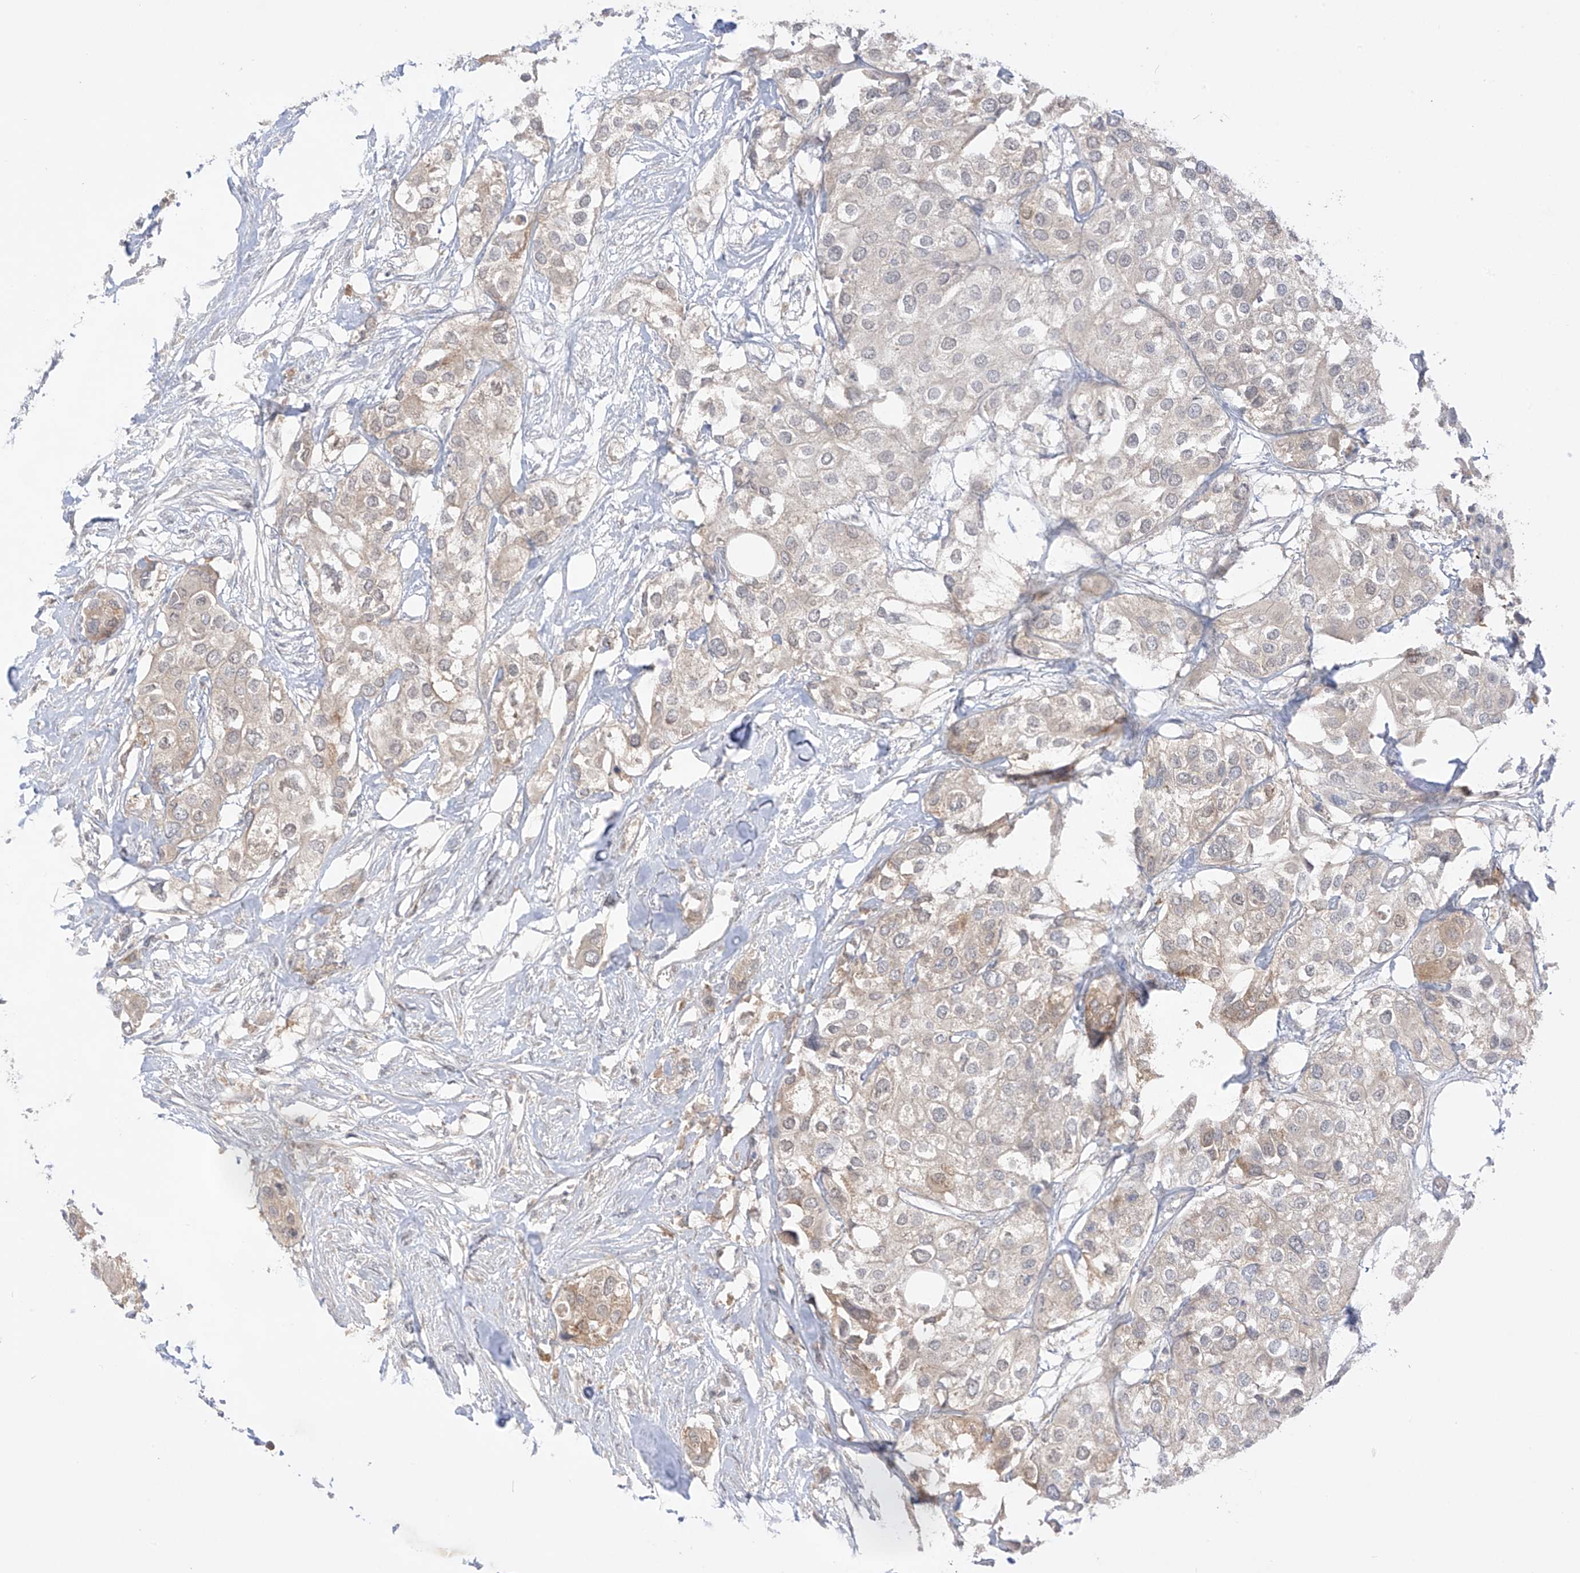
{"staining": {"intensity": "moderate", "quantity": "<25%", "location": "cytoplasmic/membranous"}, "tissue": "urothelial cancer", "cell_type": "Tumor cells", "image_type": "cancer", "snomed": [{"axis": "morphology", "description": "Urothelial carcinoma, High grade"}, {"axis": "topography", "description": "Urinary bladder"}], "caption": "Urothelial cancer stained with IHC demonstrates moderate cytoplasmic/membranous expression in about <25% of tumor cells.", "gene": "ANGEL2", "patient": {"sex": "male", "age": 64}}